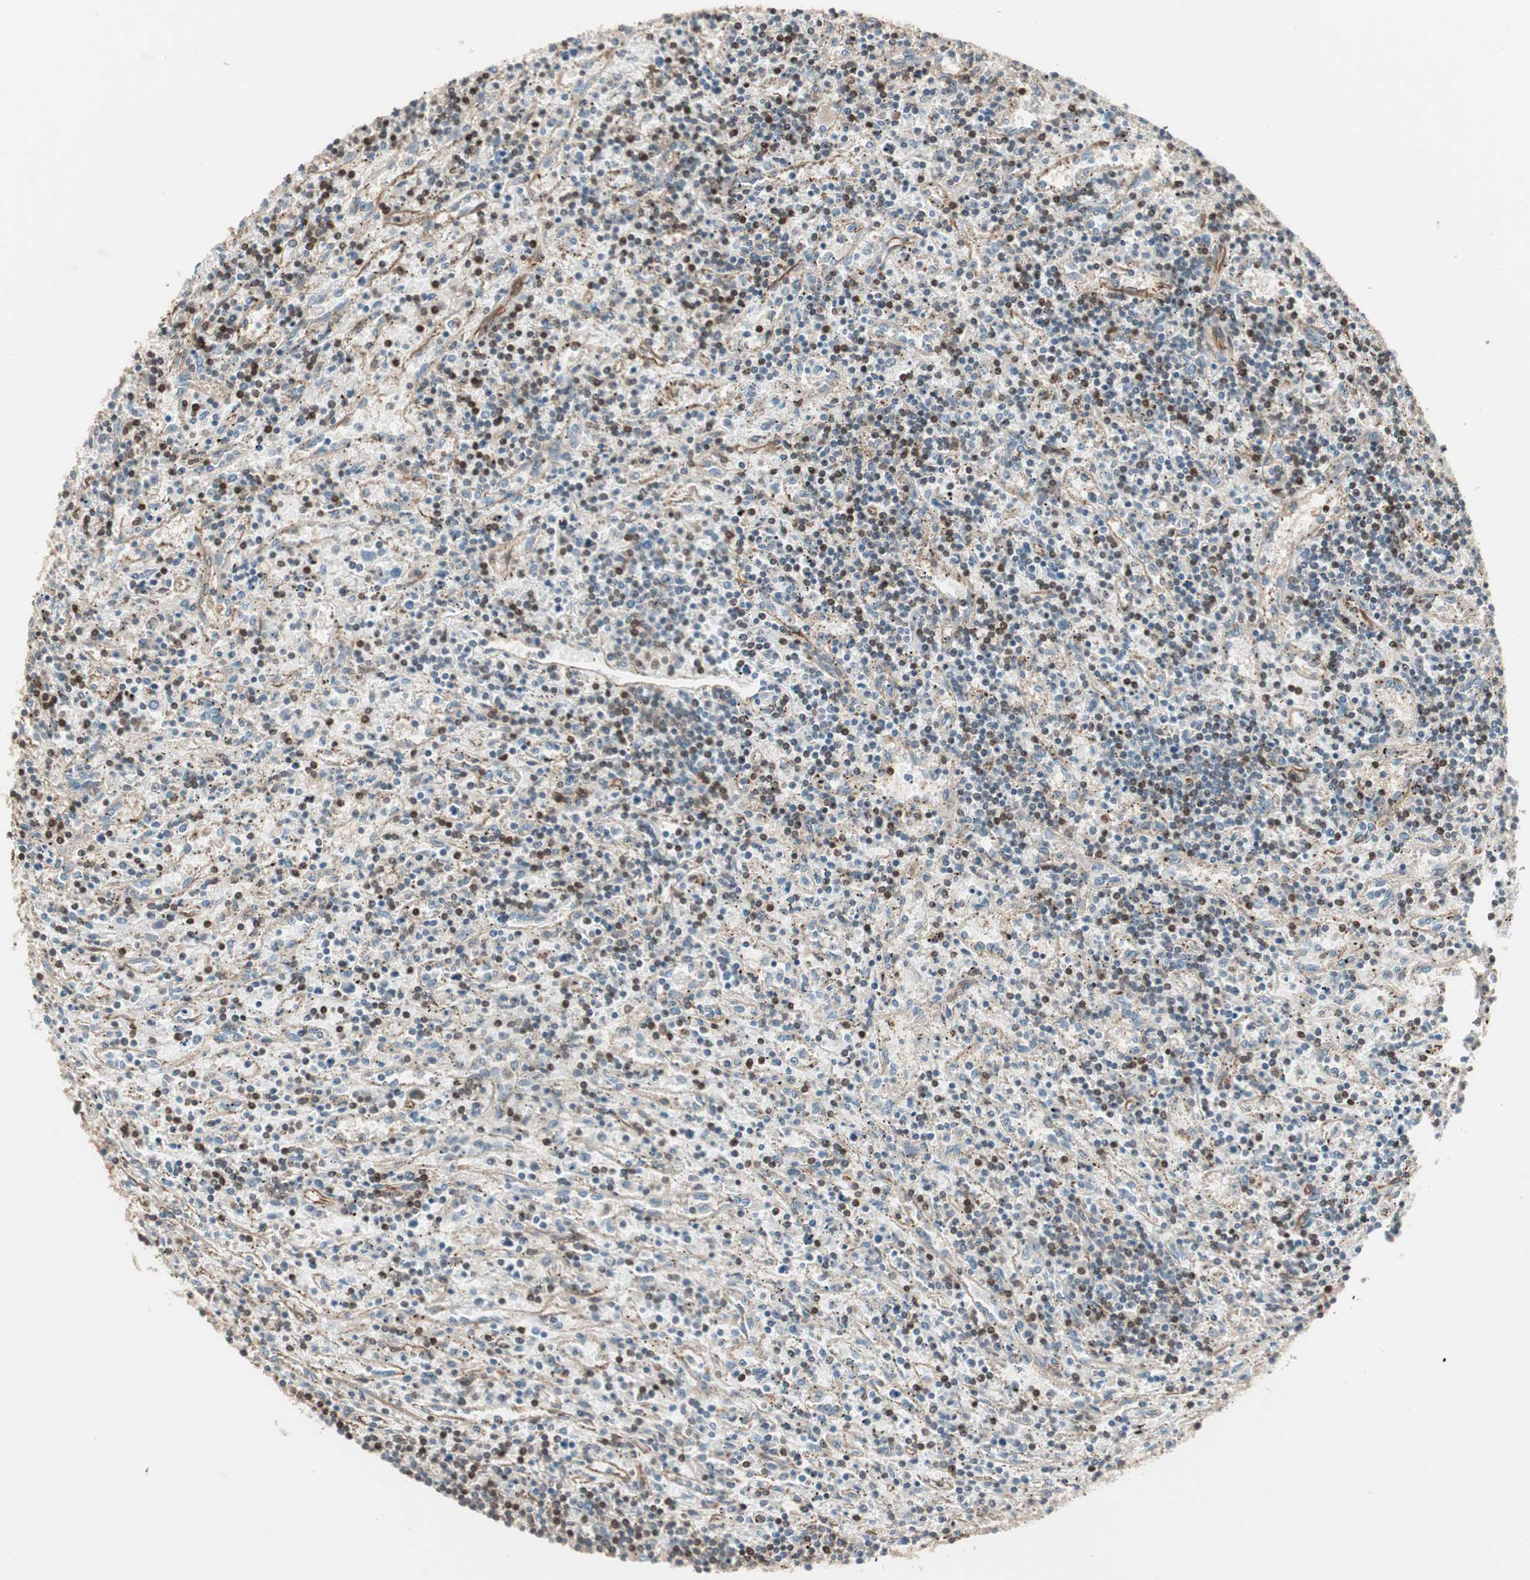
{"staining": {"intensity": "weak", "quantity": "25%-75%", "location": "nuclear"}, "tissue": "lymphoma", "cell_type": "Tumor cells", "image_type": "cancer", "snomed": [{"axis": "morphology", "description": "Malignant lymphoma, non-Hodgkin's type, Low grade"}, {"axis": "topography", "description": "Spleen"}], "caption": "Tumor cells reveal low levels of weak nuclear positivity in approximately 25%-75% of cells in low-grade malignant lymphoma, non-Hodgkin's type.", "gene": "MAD2L2", "patient": {"sex": "male", "age": 76}}